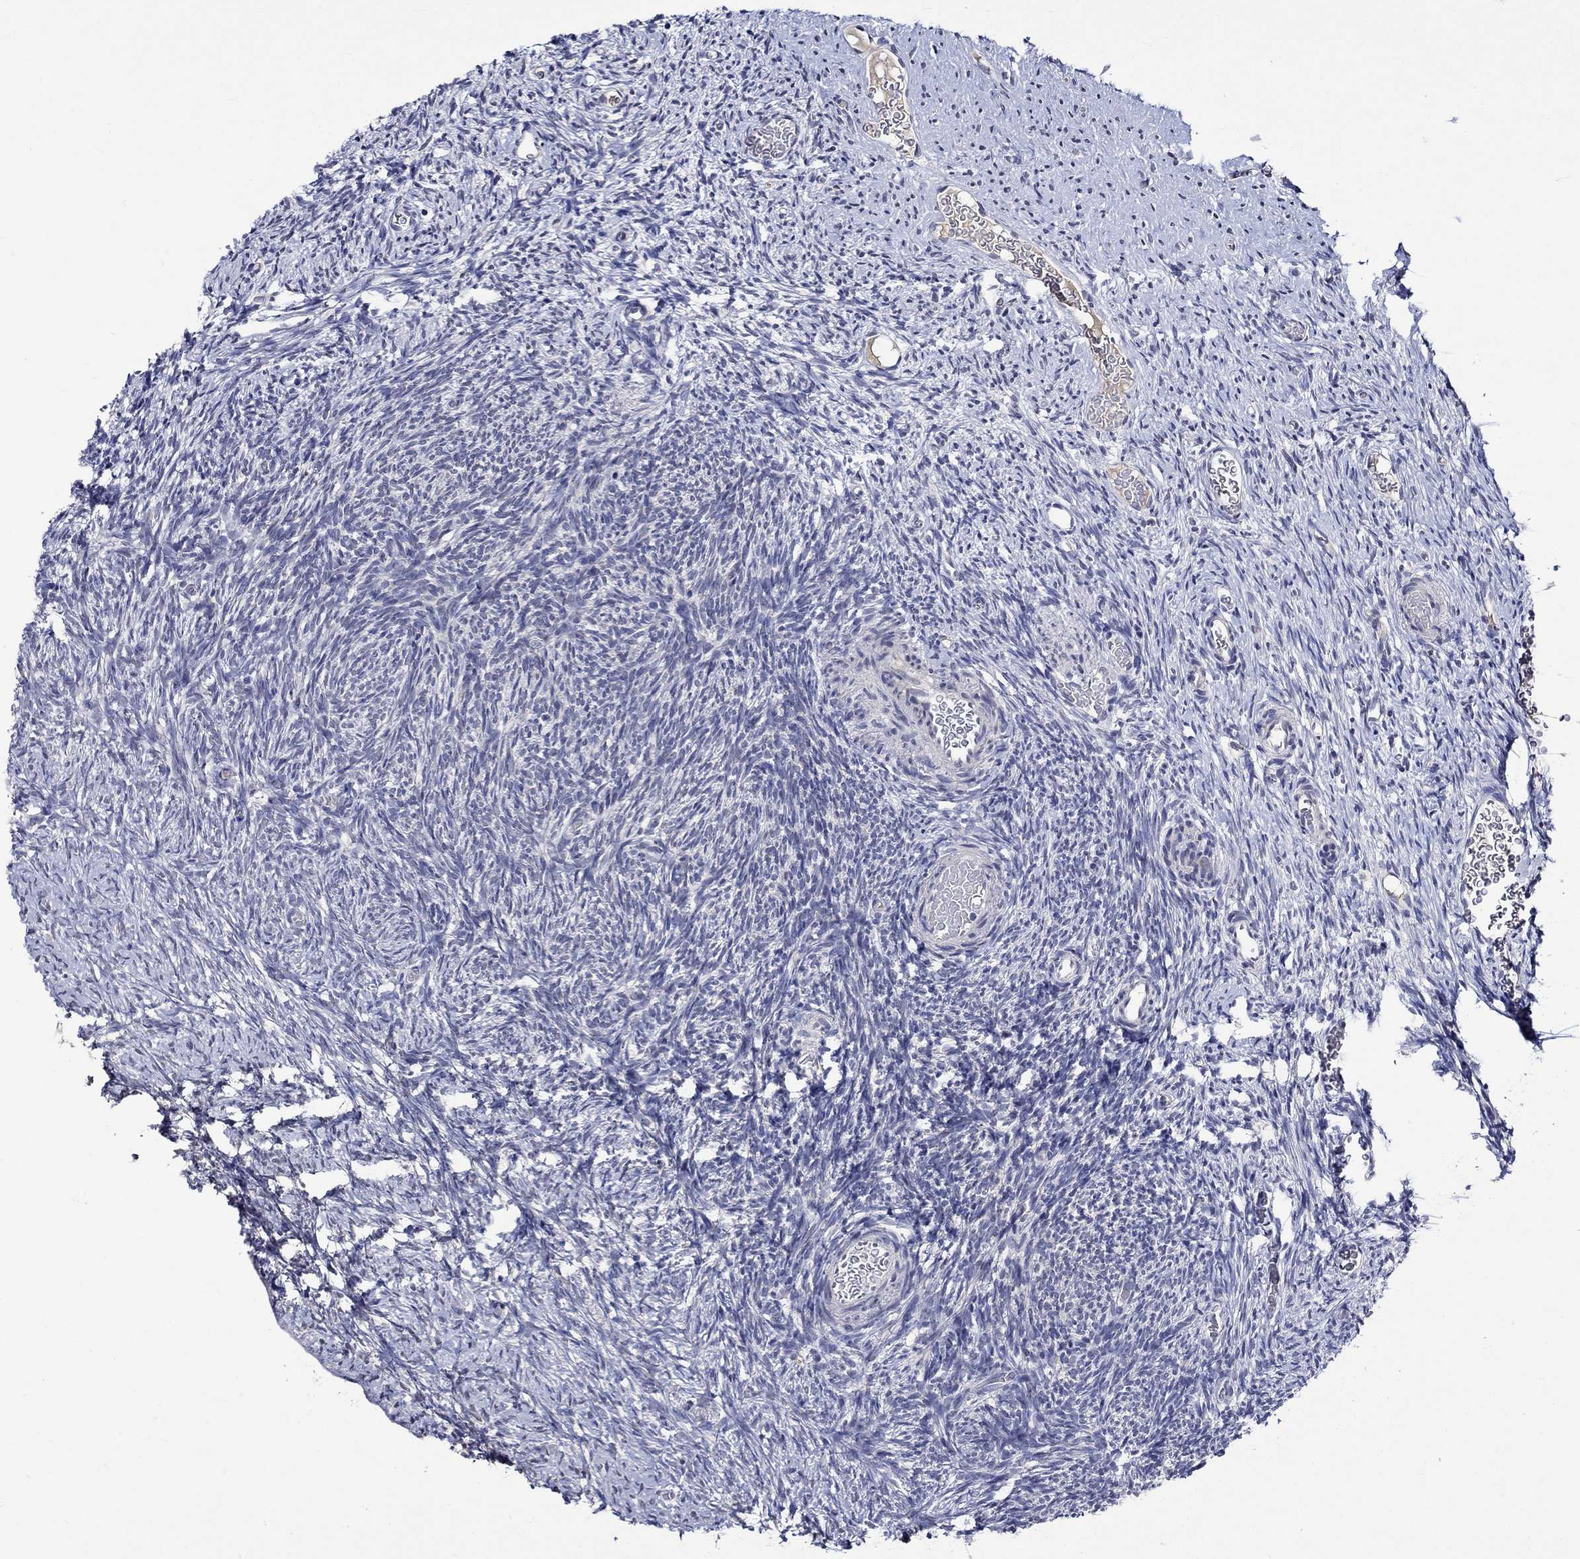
{"staining": {"intensity": "negative", "quantity": "none", "location": "none"}, "tissue": "ovary", "cell_type": "Follicle cells", "image_type": "normal", "snomed": [{"axis": "morphology", "description": "Normal tissue, NOS"}, {"axis": "topography", "description": "Ovary"}], "caption": "High magnification brightfield microscopy of unremarkable ovary stained with DAB (brown) and counterstained with hematoxylin (blue): follicle cells show no significant staining. The staining was performed using DAB to visualize the protein expression in brown, while the nuclei were stained in blue with hematoxylin (Magnification: 20x).", "gene": "DDX3Y", "patient": {"sex": "female", "age": 39}}